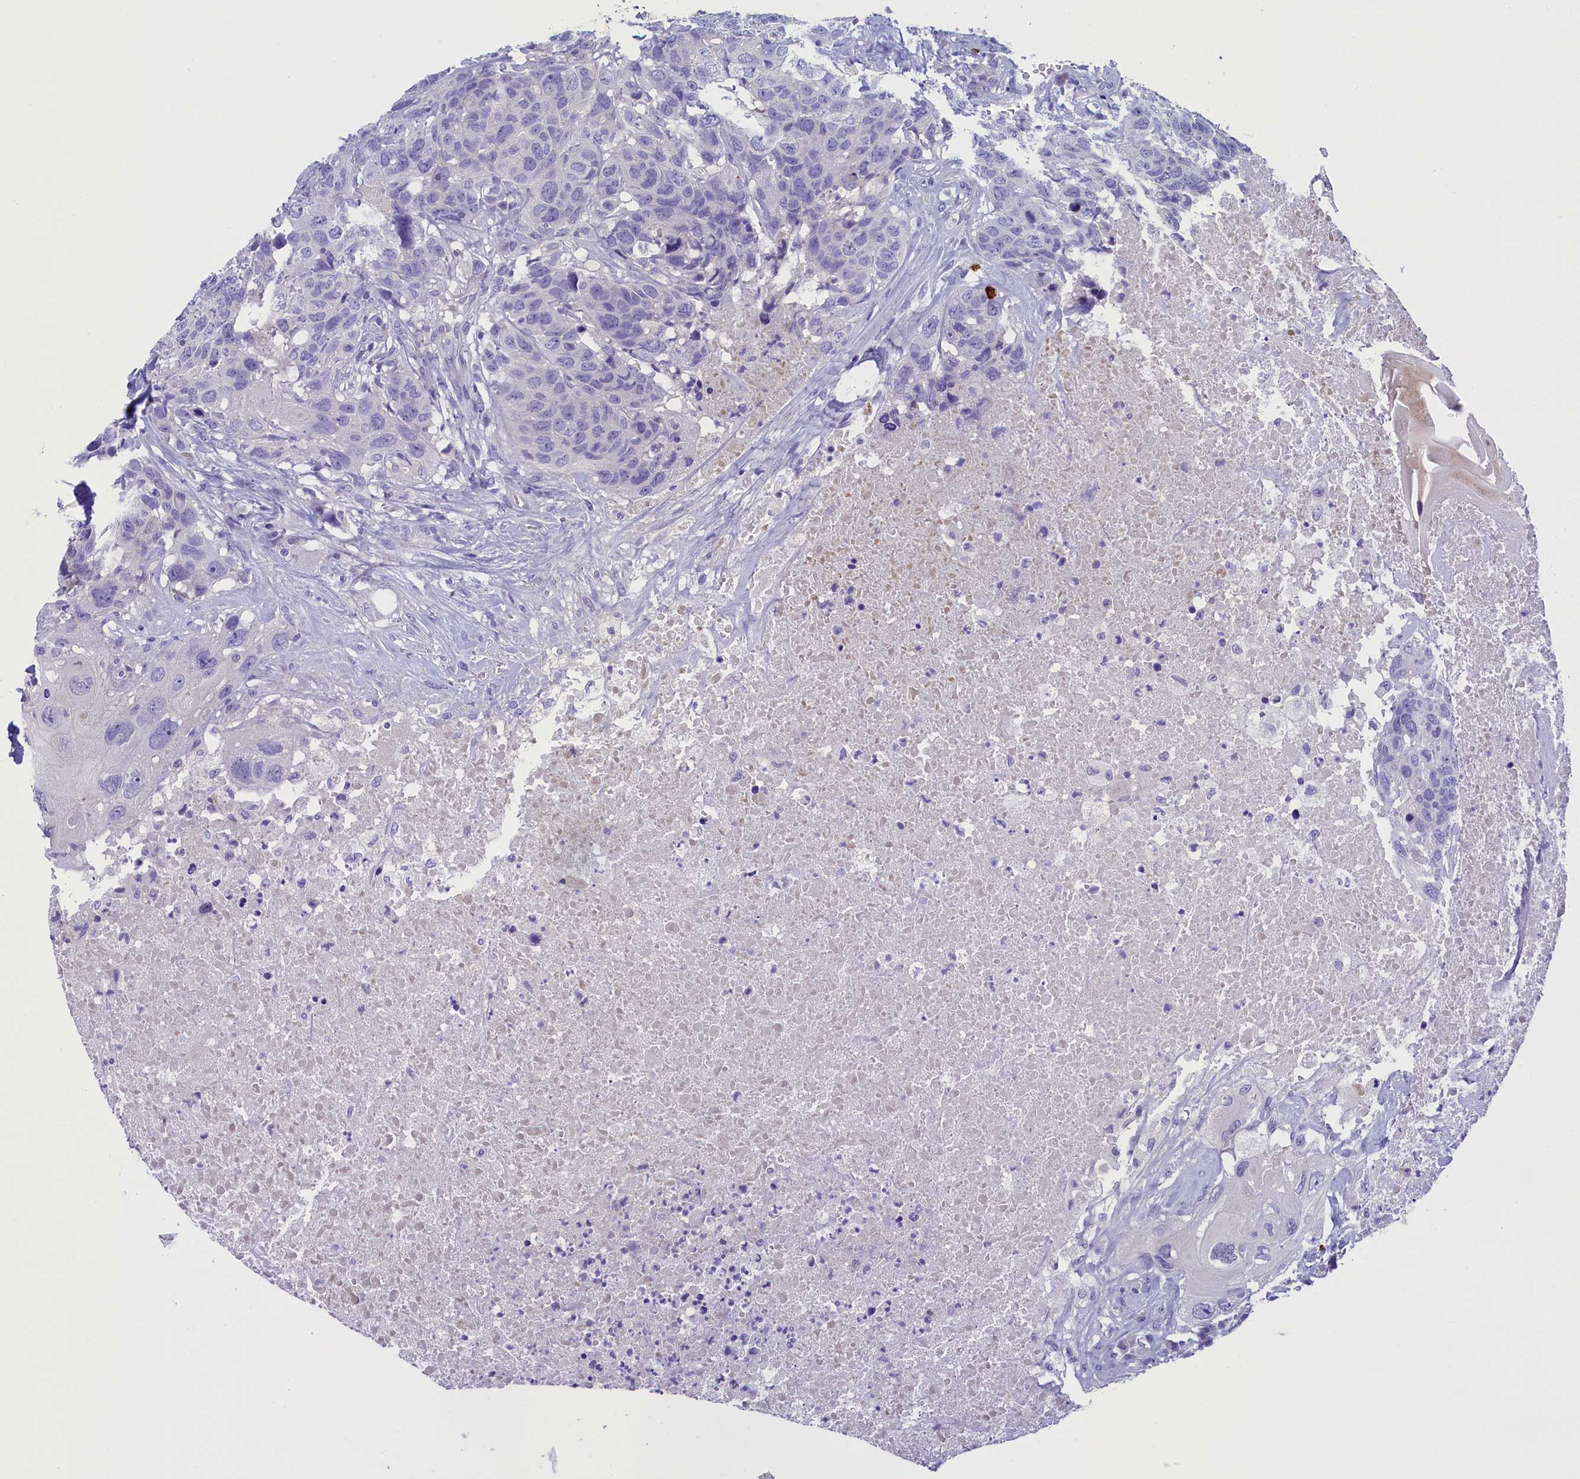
{"staining": {"intensity": "negative", "quantity": "none", "location": "none"}, "tissue": "head and neck cancer", "cell_type": "Tumor cells", "image_type": "cancer", "snomed": [{"axis": "morphology", "description": "Squamous cell carcinoma, NOS"}, {"axis": "topography", "description": "Head-Neck"}], "caption": "A photomicrograph of human squamous cell carcinoma (head and neck) is negative for staining in tumor cells.", "gene": "RTTN", "patient": {"sex": "male", "age": 66}}